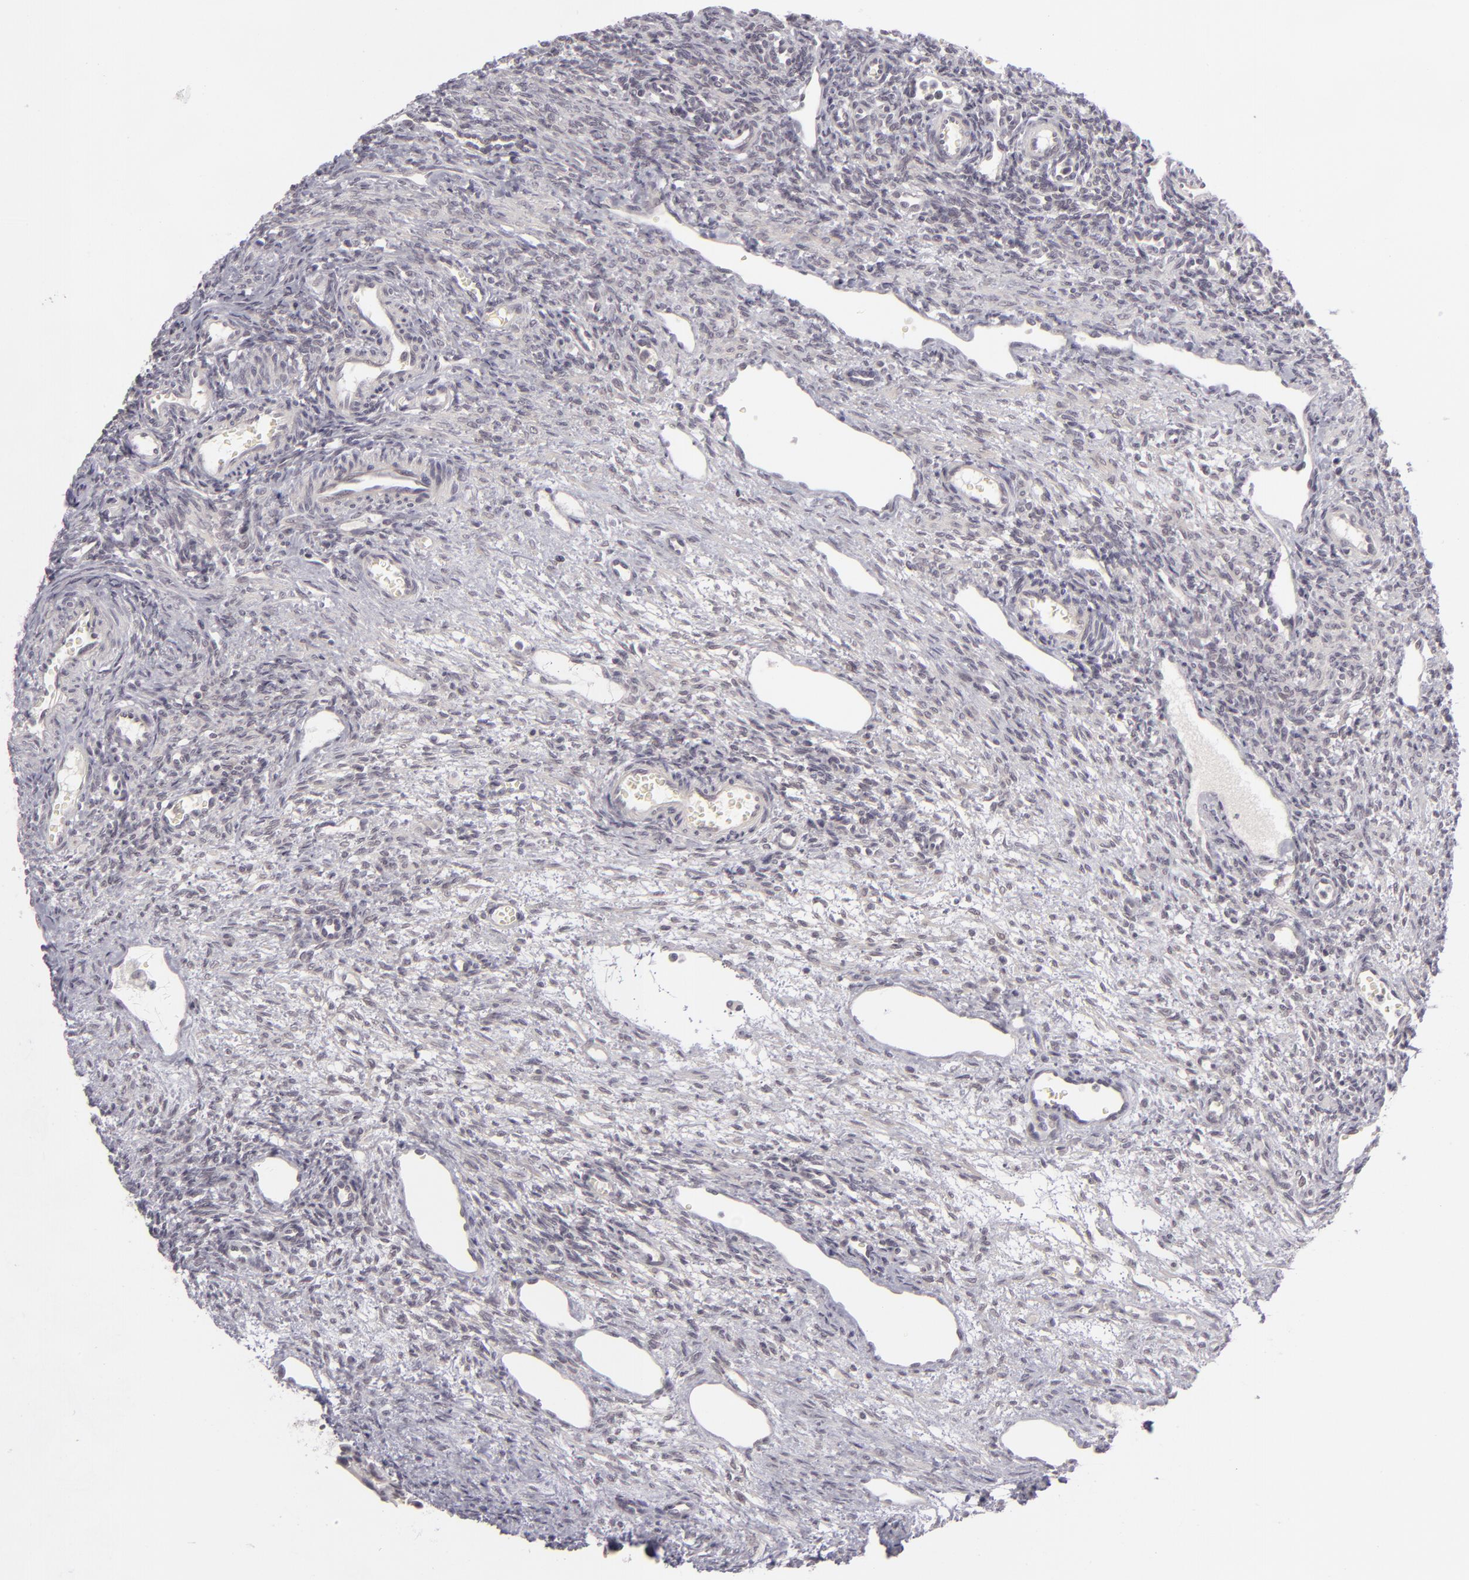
{"staining": {"intensity": "negative", "quantity": "none", "location": "none"}, "tissue": "ovary", "cell_type": "Follicle cells", "image_type": "normal", "snomed": [{"axis": "morphology", "description": "Normal tissue, NOS"}, {"axis": "topography", "description": "Ovary"}], "caption": "An immunohistochemistry (IHC) image of benign ovary is shown. There is no staining in follicle cells of ovary. (IHC, brightfield microscopy, high magnification).", "gene": "DLG3", "patient": {"sex": "female", "age": 33}}